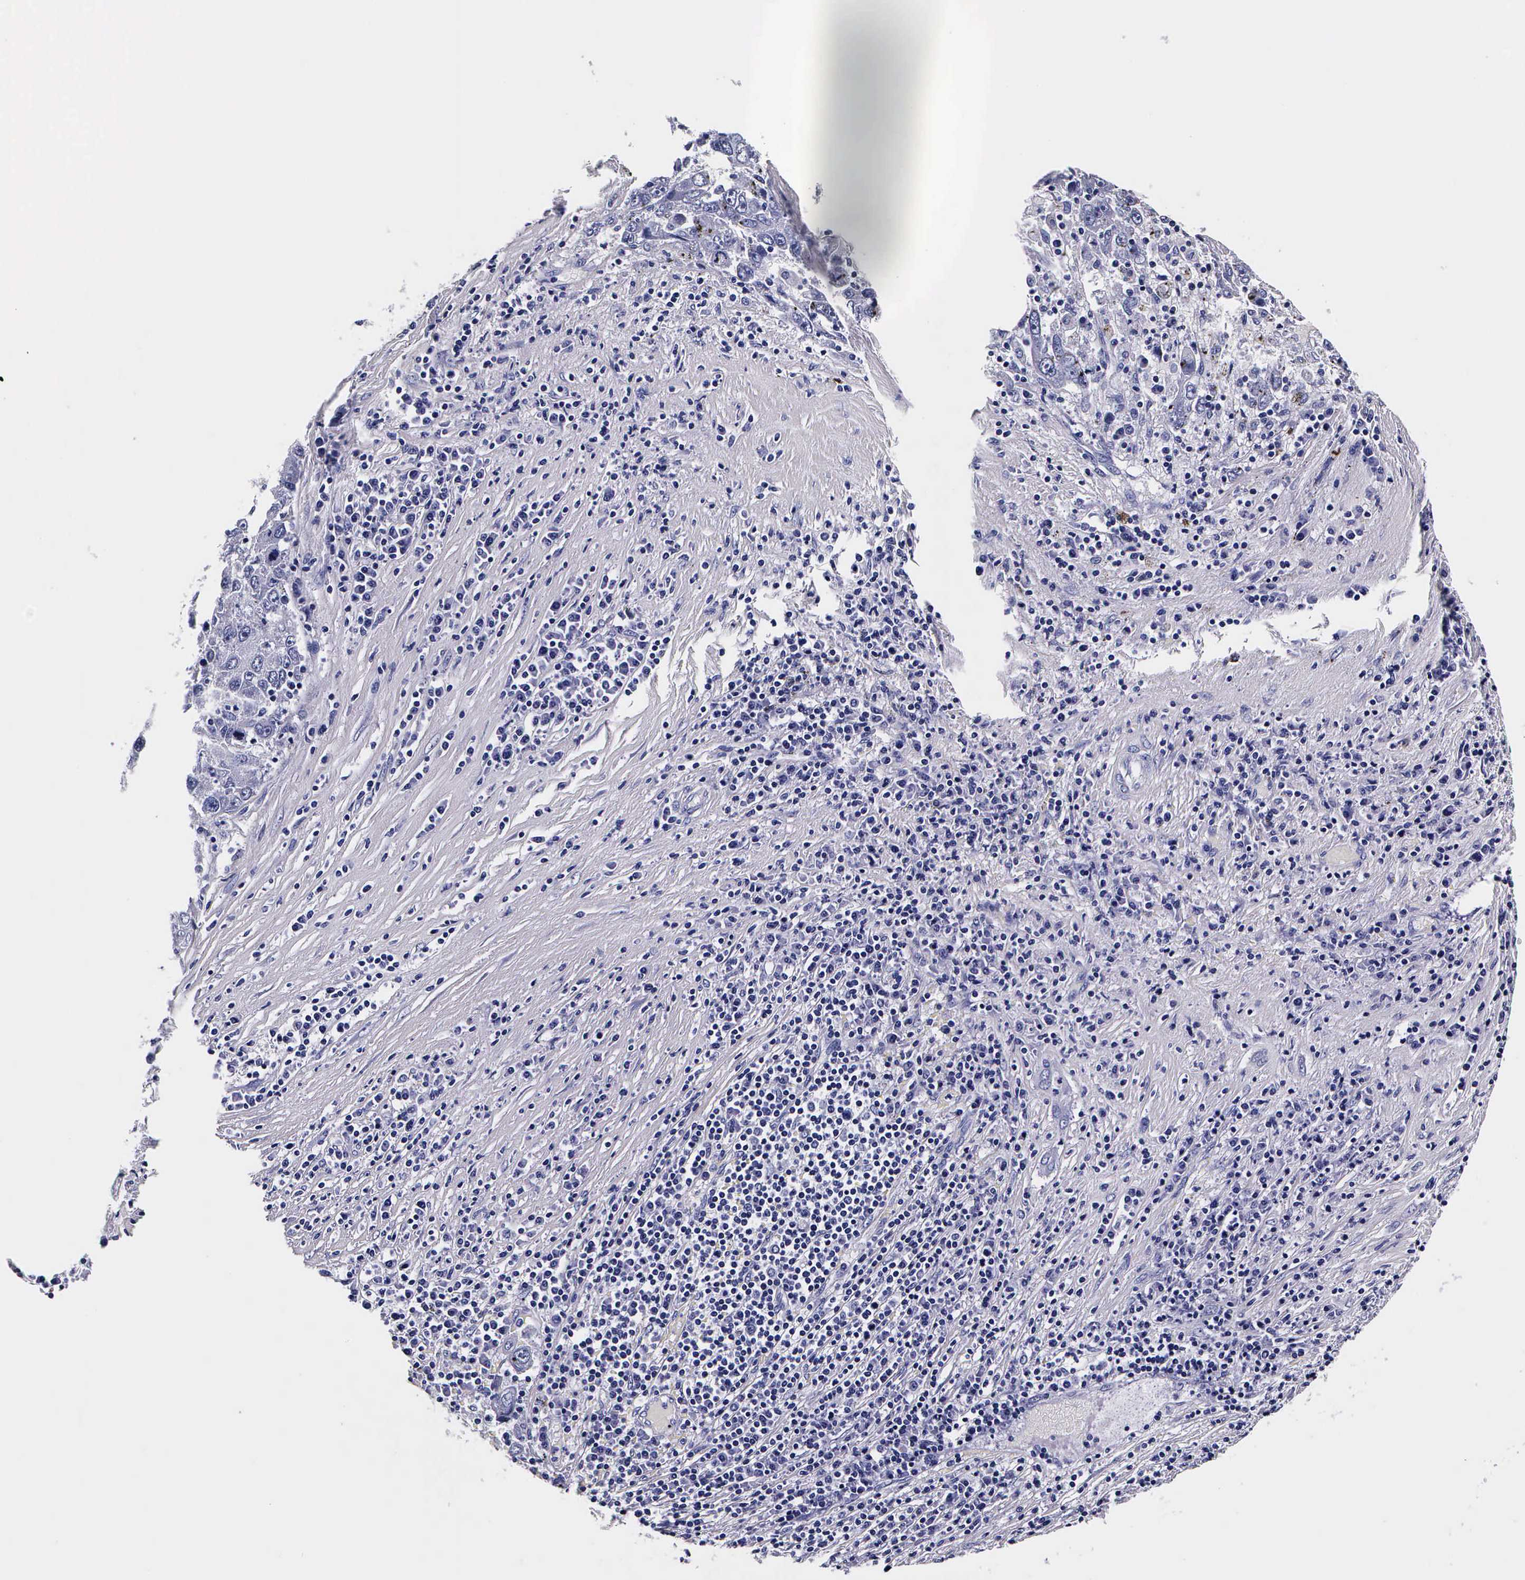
{"staining": {"intensity": "negative", "quantity": "none", "location": "none"}, "tissue": "liver cancer", "cell_type": "Tumor cells", "image_type": "cancer", "snomed": [{"axis": "morphology", "description": "Carcinoma, Hepatocellular, NOS"}, {"axis": "topography", "description": "Liver"}], "caption": "High magnification brightfield microscopy of liver hepatocellular carcinoma stained with DAB (brown) and counterstained with hematoxylin (blue): tumor cells show no significant positivity. (Brightfield microscopy of DAB IHC at high magnification).", "gene": "IAPP", "patient": {"sex": "male", "age": 49}}